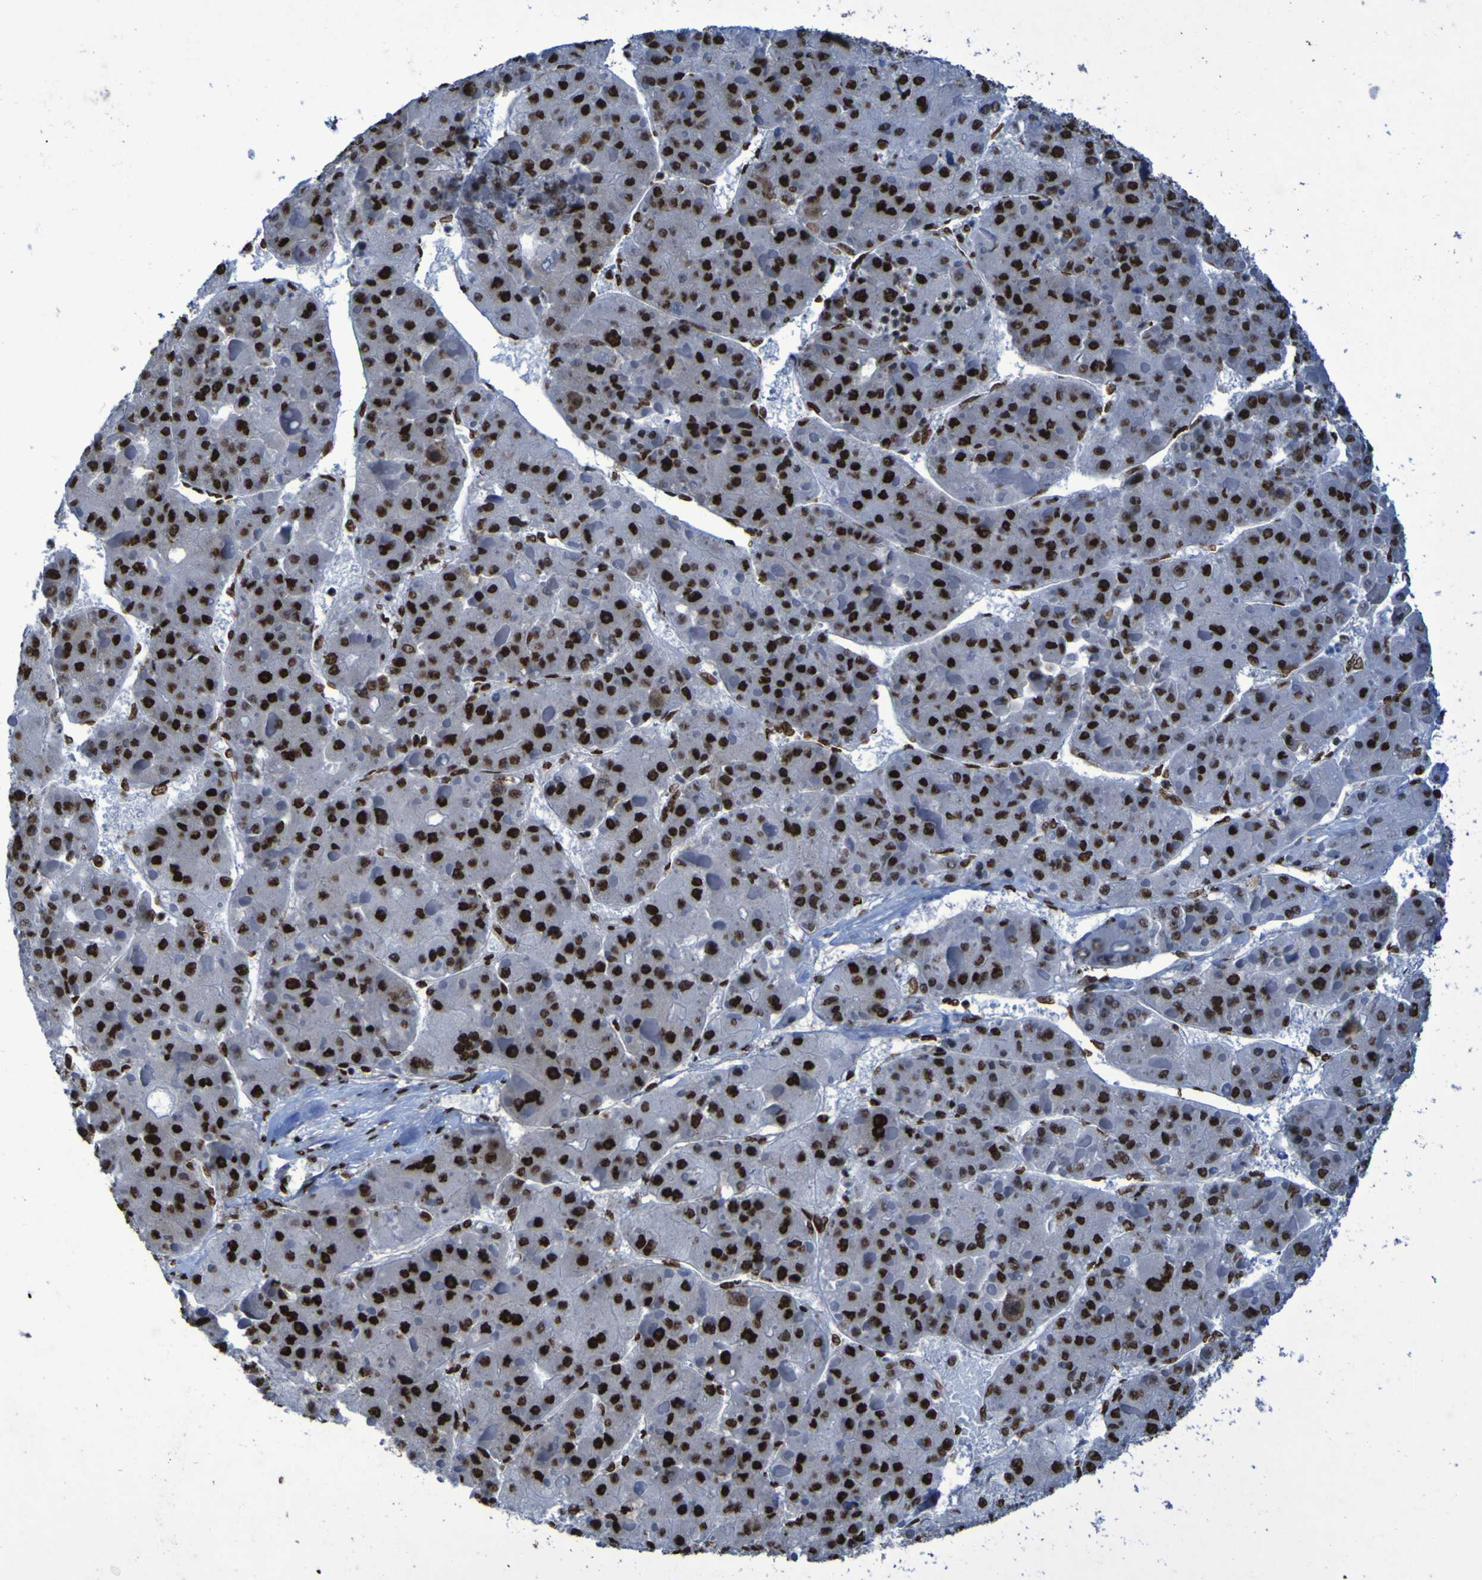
{"staining": {"intensity": "strong", "quantity": ">75%", "location": "nuclear"}, "tissue": "liver cancer", "cell_type": "Tumor cells", "image_type": "cancer", "snomed": [{"axis": "morphology", "description": "Carcinoma, Hepatocellular, NOS"}, {"axis": "topography", "description": "Liver"}], "caption": "Brown immunohistochemical staining in liver cancer (hepatocellular carcinoma) displays strong nuclear staining in approximately >75% of tumor cells.", "gene": "HNRNPR", "patient": {"sex": "female", "age": 73}}